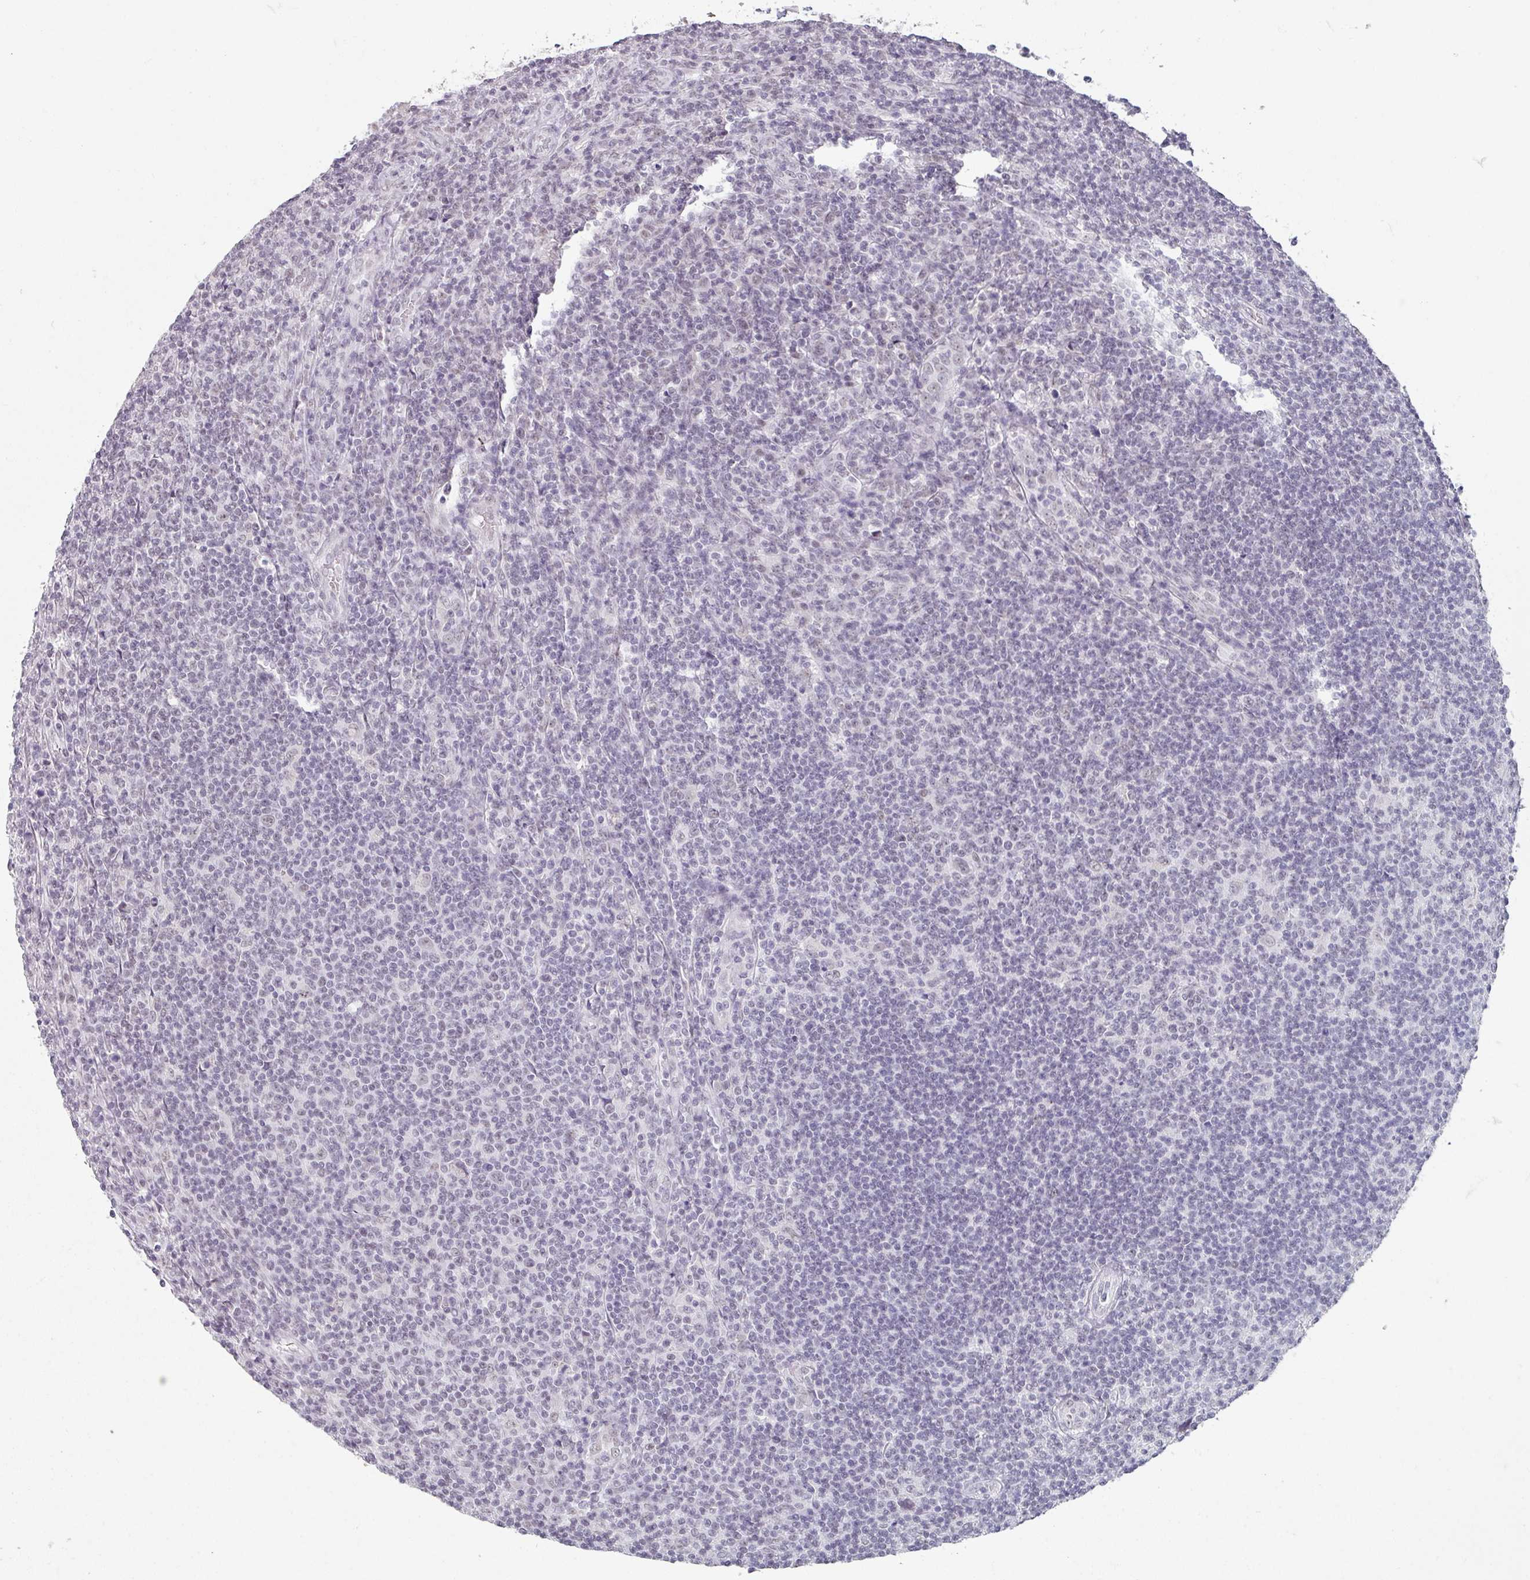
{"staining": {"intensity": "negative", "quantity": "none", "location": "none"}, "tissue": "lymphoma", "cell_type": "Tumor cells", "image_type": "cancer", "snomed": [{"axis": "morphology", "description": "Hodgkin's disease, NOS"}, {"axis": "topography", "description": "Lymph node"}], "caption": "Lymphoma was stained to show a protein in brown. There is no significant staining in tumor cells.", "gene": "SPRR1A", "patient": {"sex": "male", "age": 83}}